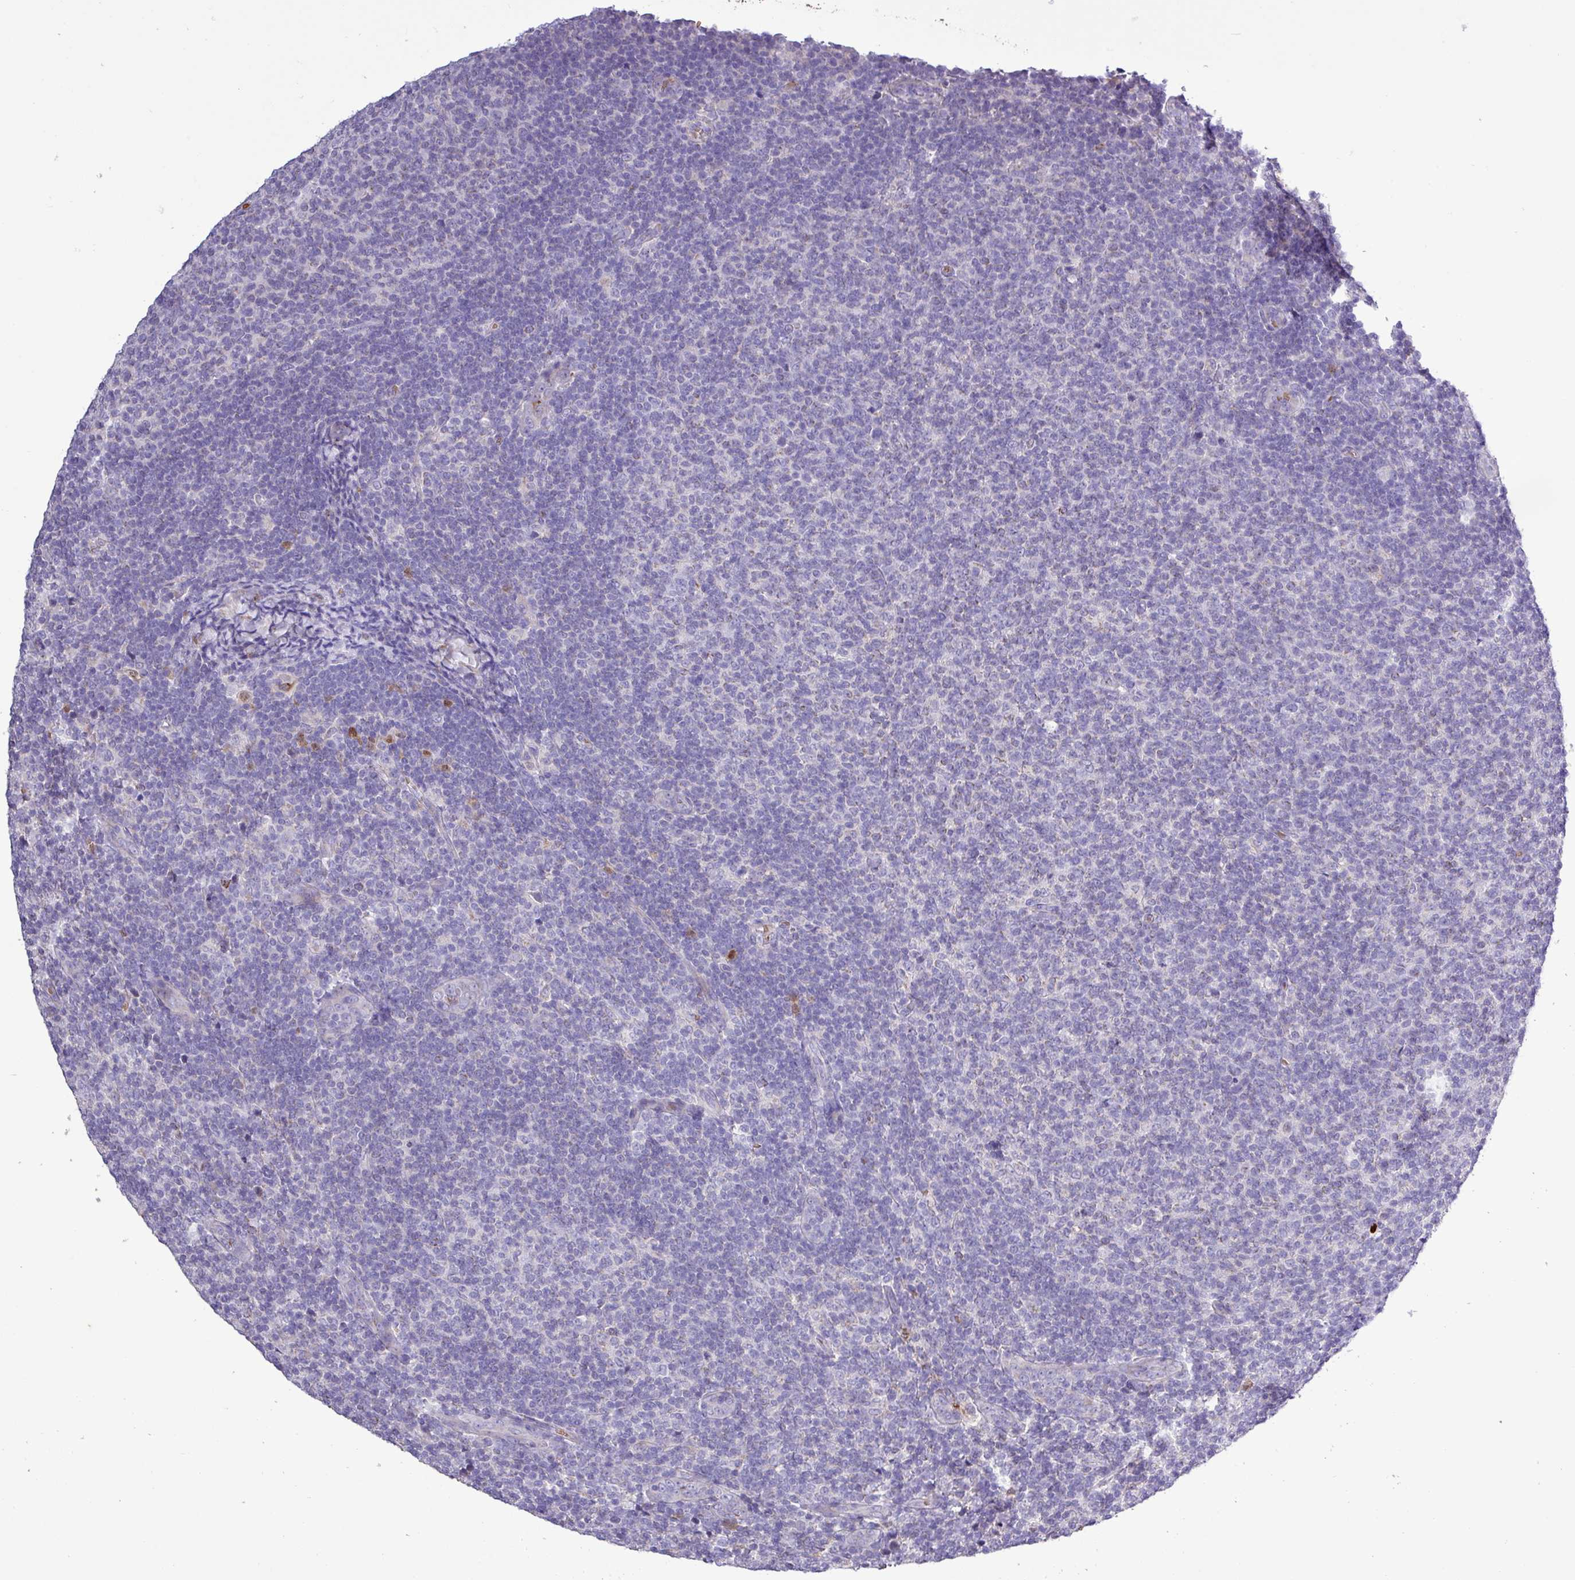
{"staining": {"intensity": "negative", "quantity": "none", "location": "none"}, "tissue": "lymphoma", "cell_type": "Tumor cells", "image_type": "cancer", "snomed": [{"axis": "morphology", "description": "Malignant lymphoma, non-Hodgkin's type, Low grade"}, {"axis": "topography", "description": "Lymph node"}], "caption": "Malignant lymphoma, non-Hodgkin's type (low-grade) was stained to show a protein in brown. There is no significant positivity in tumor cells. (IHC, brightfield microscopy, high magnification).", "gene": "MGAT4B", "patient": {"sex": "male", "age": 66}}